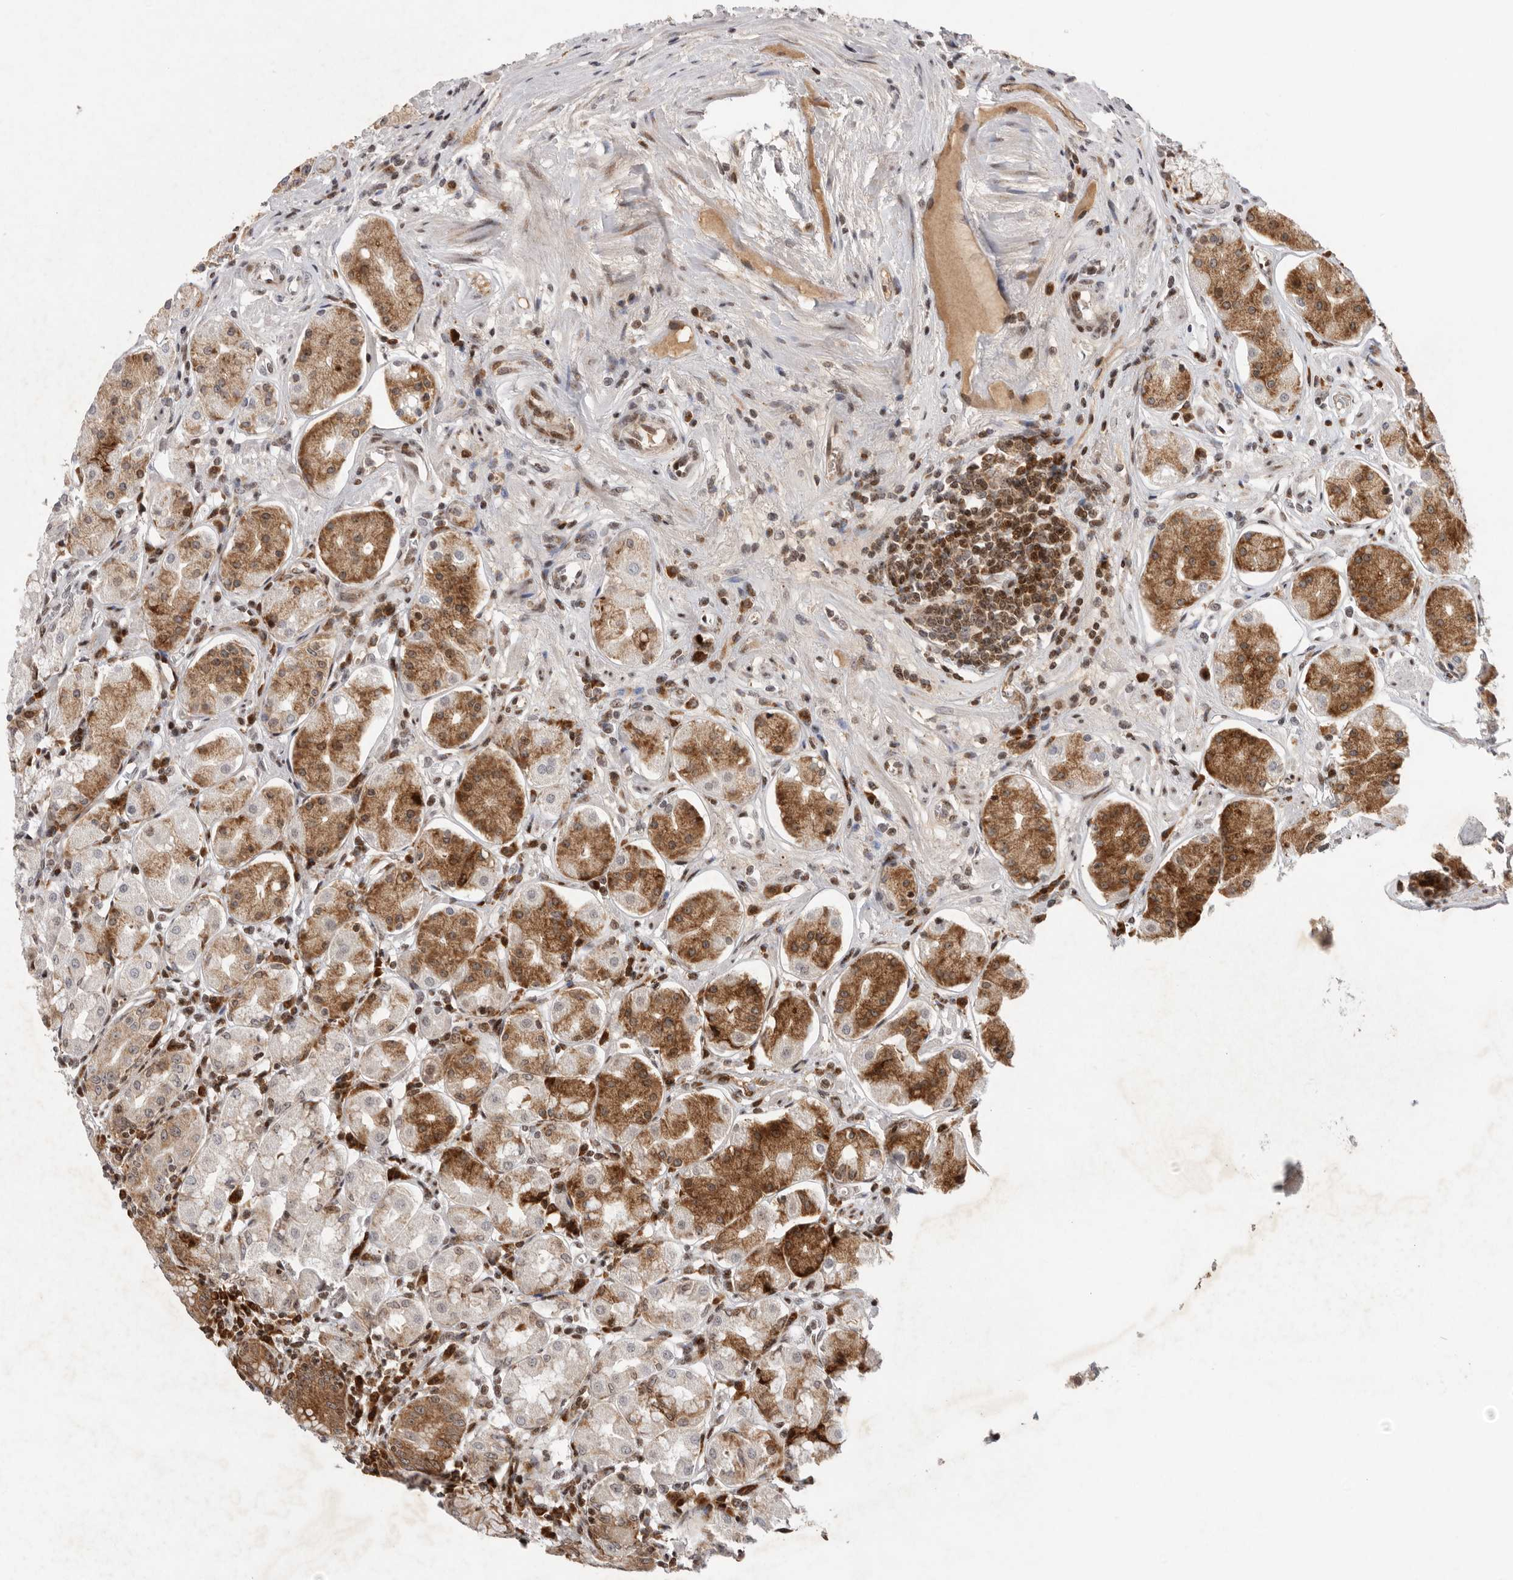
{"staining": {"intensity": "strong", "quantity": ">75%", "location": "cytoplasmic/membranous"}, "tissue": "stomach", "cell_type": "Glandular cells", "image_type": "normal", "snomed": [{"axis": "morphology", "description": "Normal tissue, NOS"}, {"axis": "topography", "description": "Stomach"}, {"axis": "topography", "description": "Stomach, lower"}], "caption": "Strong cytoplasmic/membranous protein expression is present in about >75% of glandular cells in stomach. Using DAB (brown) and hematoxylin (blue) stains, captured at high magnification using brightfield microscopy.", "gene": "FZD3", "patient": {"sex": "female", "age": 56}}